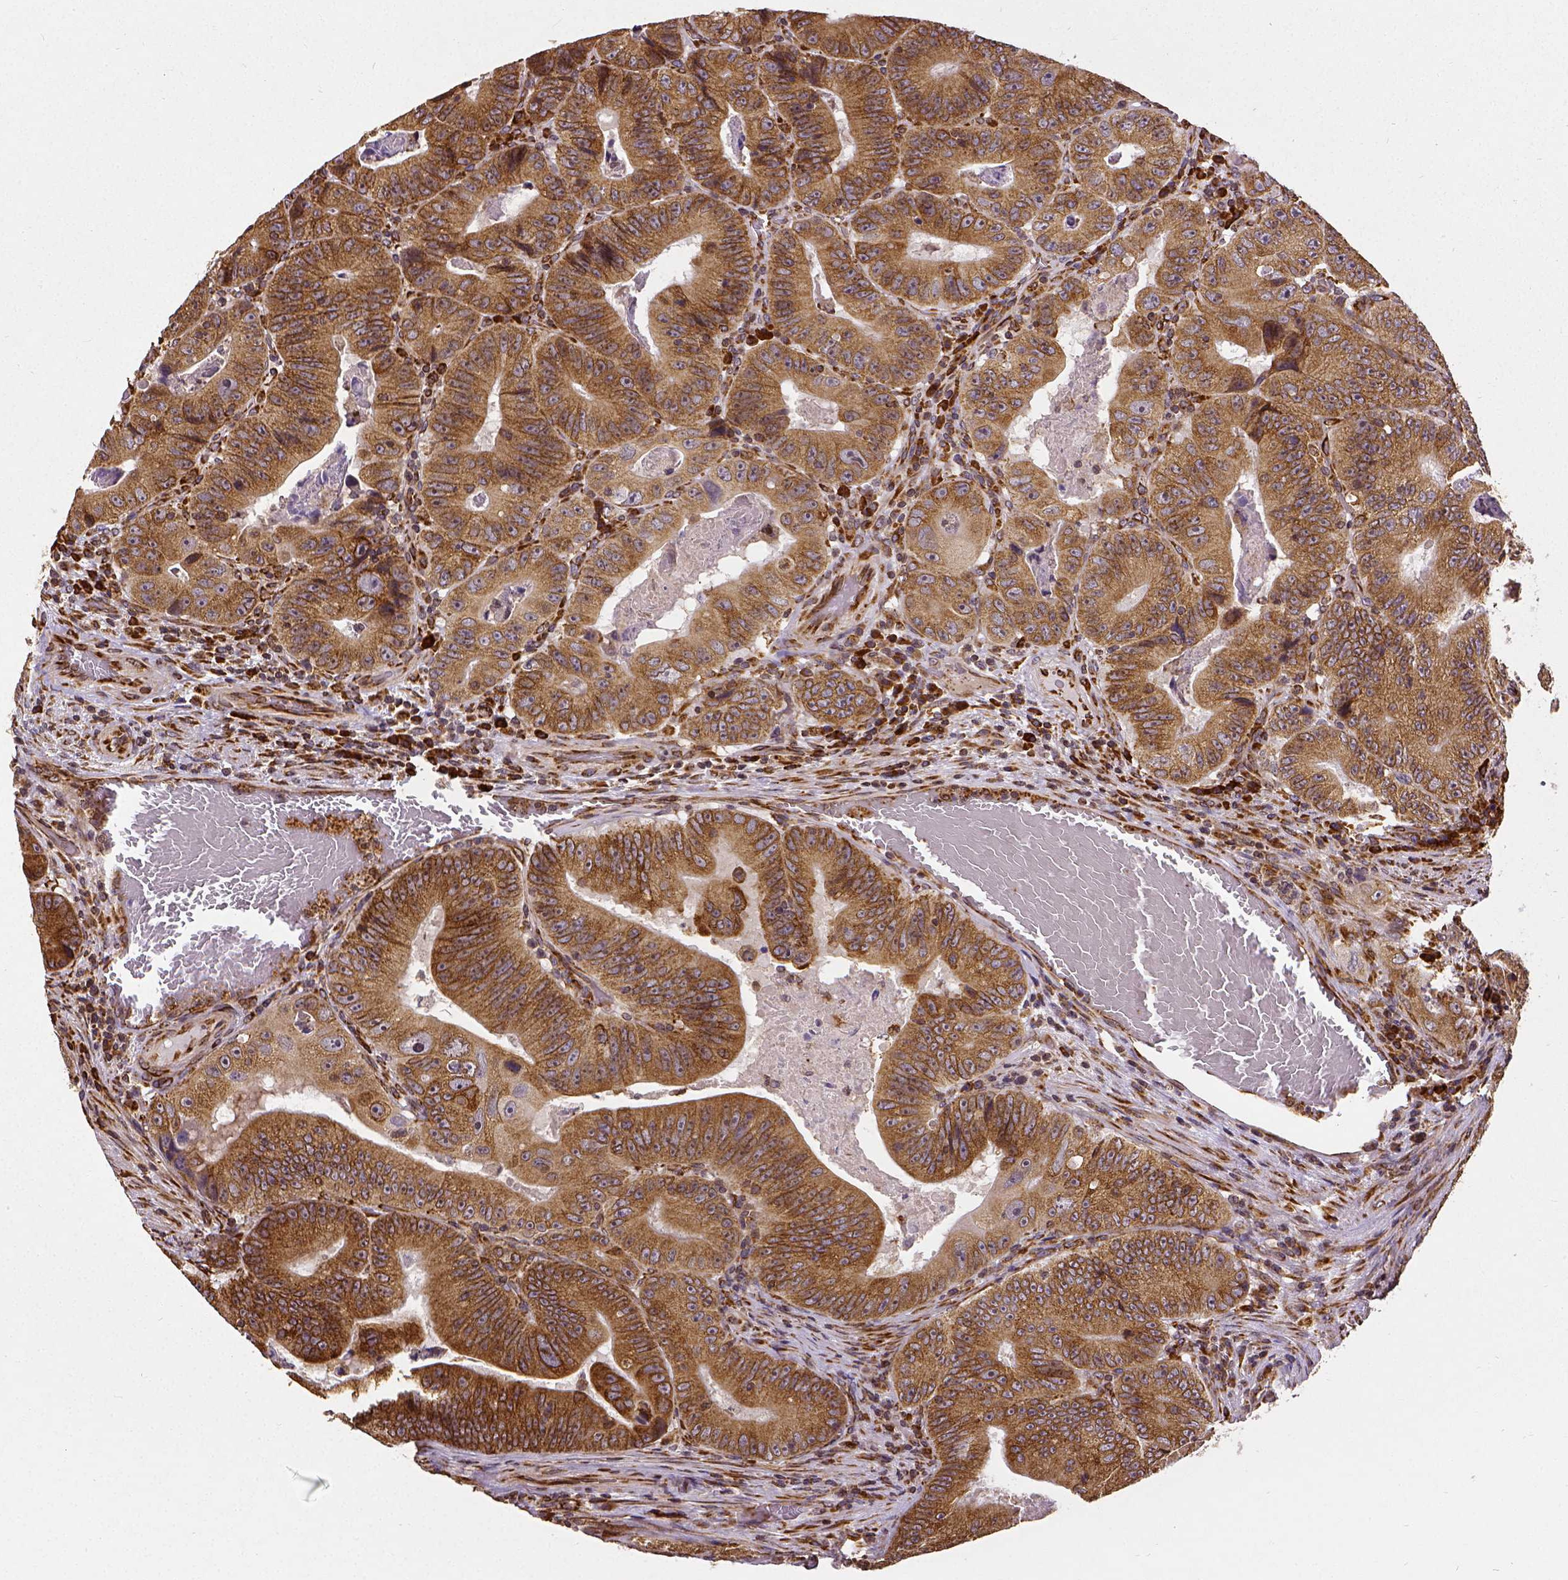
{"staining": {"intensity": "moderate", "quantity": ">75%", "location": "cytoplasmic/membranous"}, "tissue": "colorectal cancer", "cell_type": "Tumor cells", "image_type": "cancer", "snomed": [{"axis": "morphology", "description": "Adenocarcinoma, NOS"}, {"axis": "topography", "description": "Colon"}], "caption": "Protein staining of colorectal adenocarcinoma tissue shows moderate cytoplasmic/membranous staining in approximately >75% of tumor cells.", "gene": "MTDH", "patient": {"sex": "female", "age": 86}}